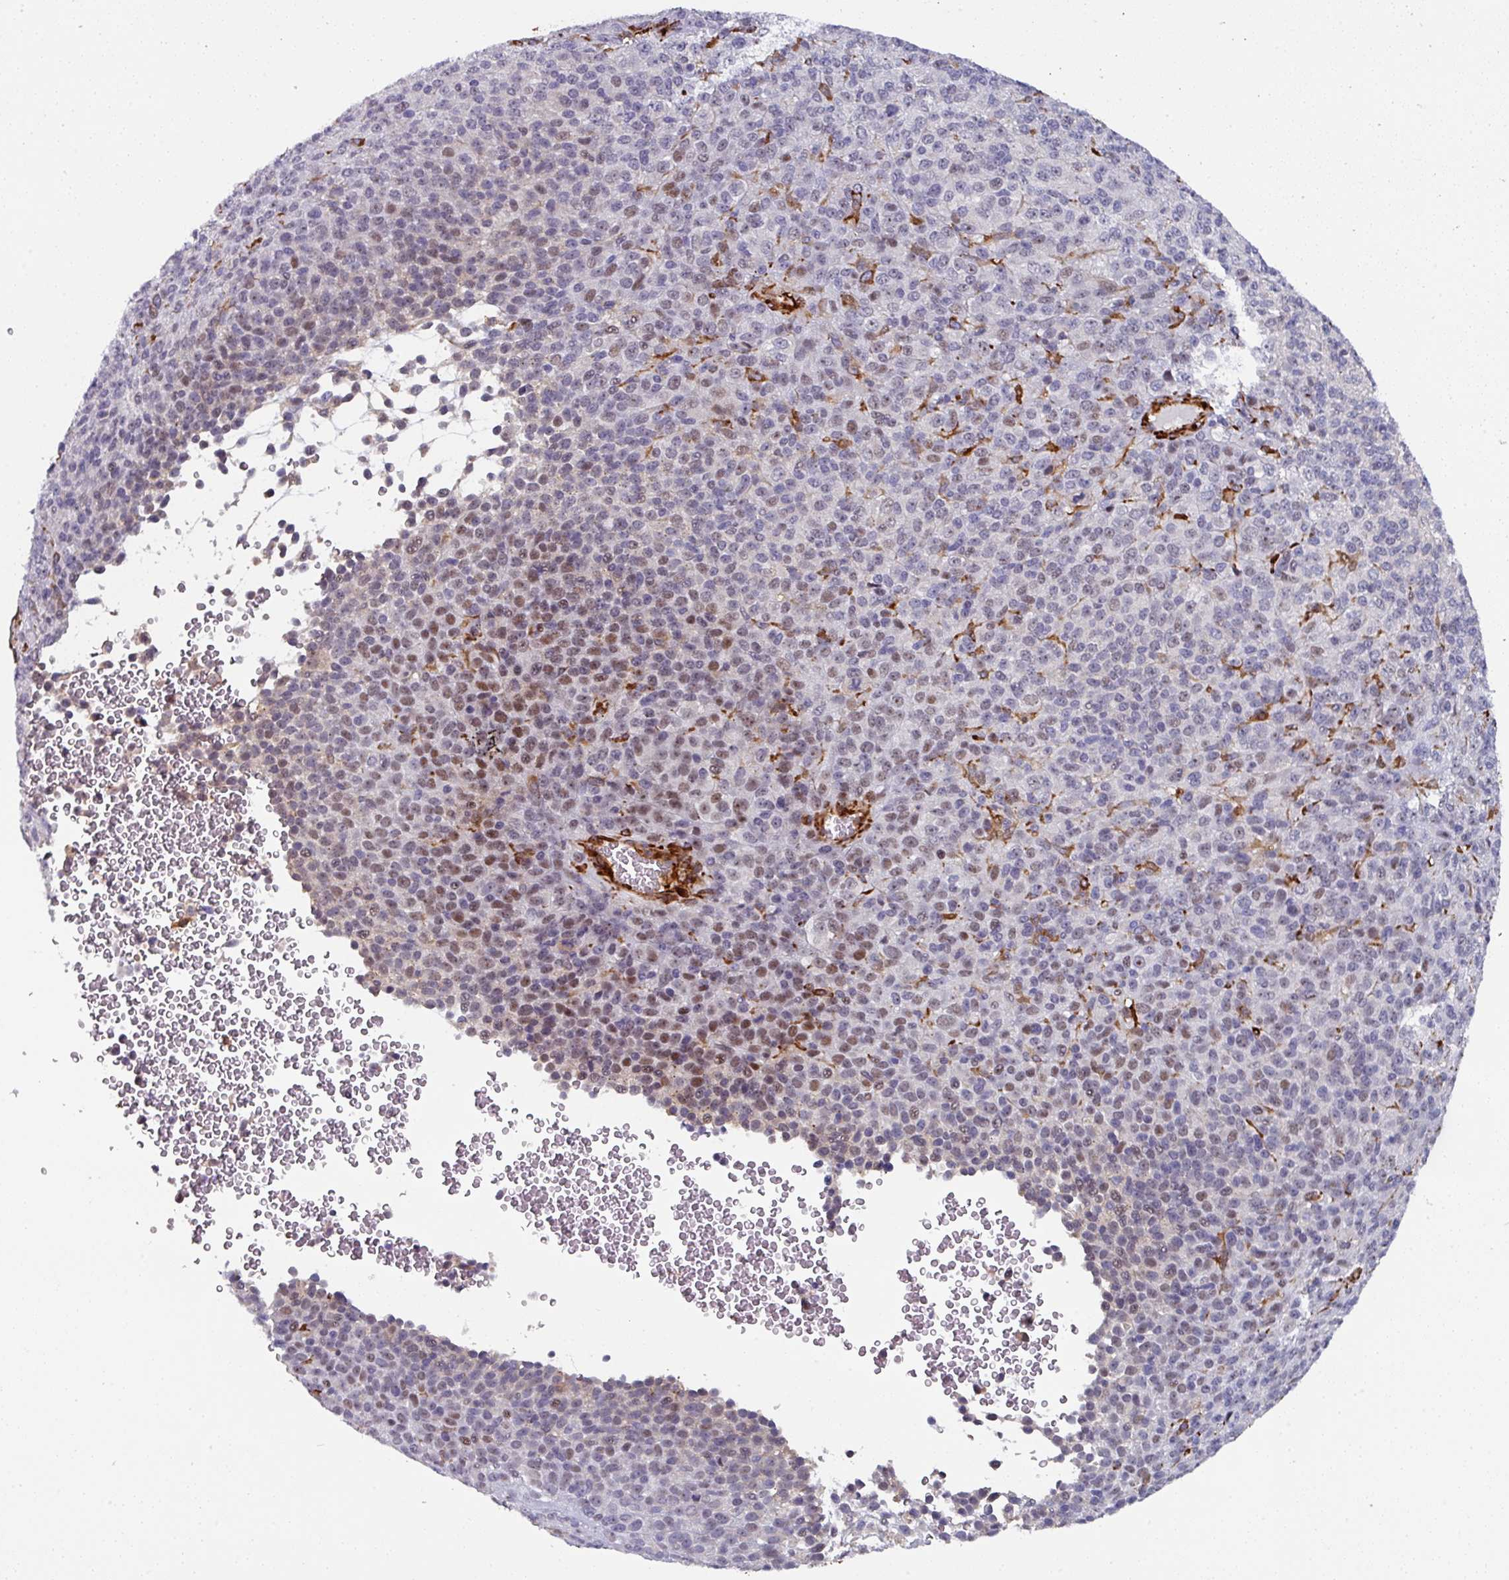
{"staining": {"intensity": "moderate", "quantity": "<25%", "location": "nuclear"}, "tissue": "melanoma", "cell_type": "Tumor cells", "image_type": "cancer", "snomed": [{"axis": "morphology", "description": "Malignant melanoma, Metastatic site"}, {"axis": "topography", "description": "Brain"}], "caption": "Malignant melanoma (metastatic site) stained with DAB (3,3'-diaminobenzidine) immunohistochemistry displays low levels of moderate nuclear staining in approximately <25% of tumor cells.", "gene": "BEND5", "patient": {"sex": "female", "age": 56}}